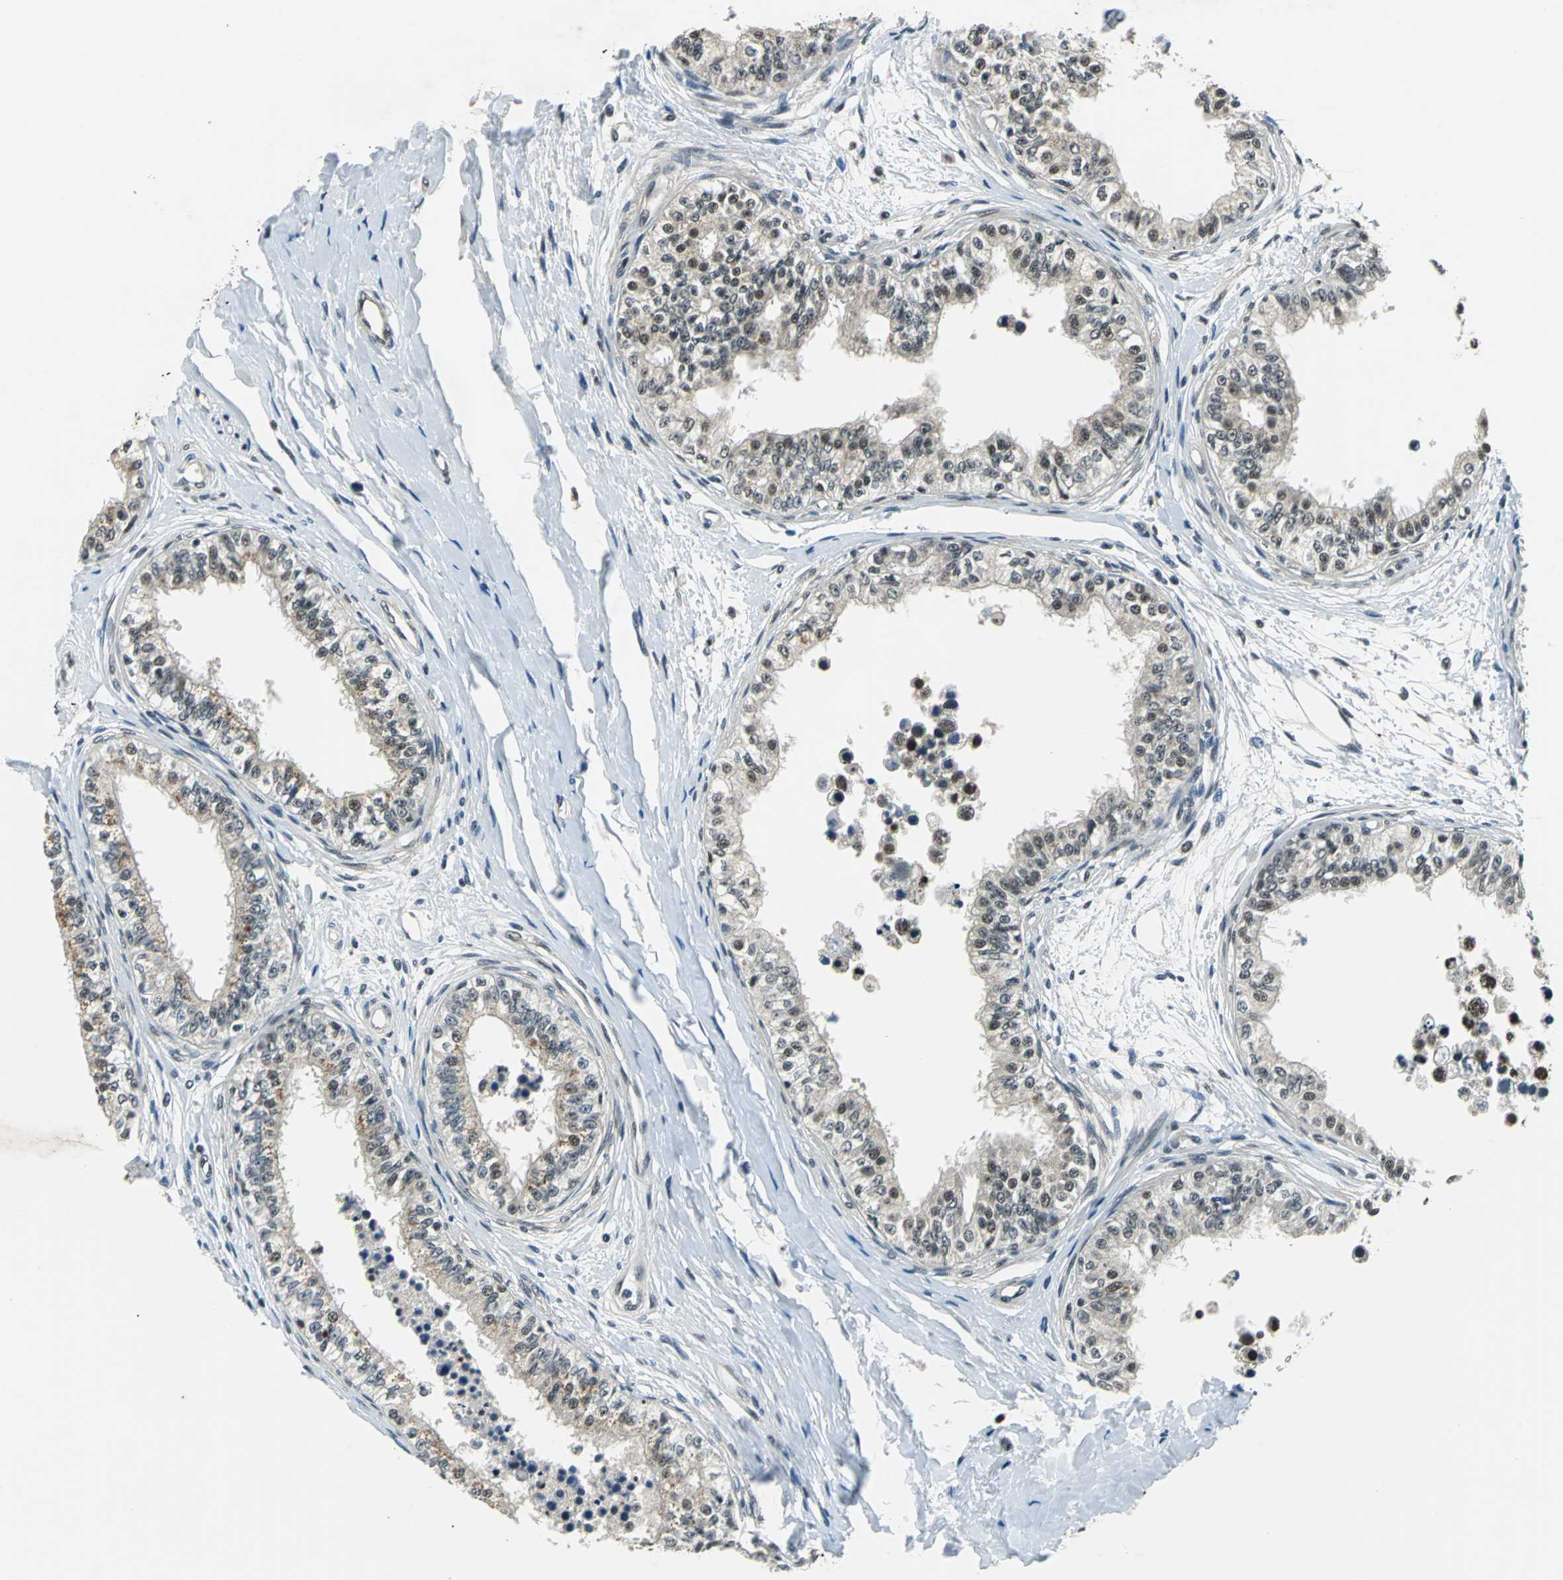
{"staining": {"intensity": "moderate", "quantity": ">75%", "location": "cytoplasmic/membranous,nuclear"}, "tissue": "epididymis", "cell_type": "Glandular cells", "image_type": "normal", "snomed": [{"axis": "morphology", "description": "Normal tissue, NOS"}, {"axis": "morphology", "description": "Adenocarcinoma, metastatic, NOS"}, {"axis": "topography", "description": "Testis"}, {"axis": "topography", "description": "Epididymis"}], "caption": "Human epididymis stained for a protein (brown) exhibits moderate cytoplasmic/membranous,nuclear positive positivity in about >75% of glandular cells.", "gene": "RBM14", "patient": {"sex": "male", "age": 26}}